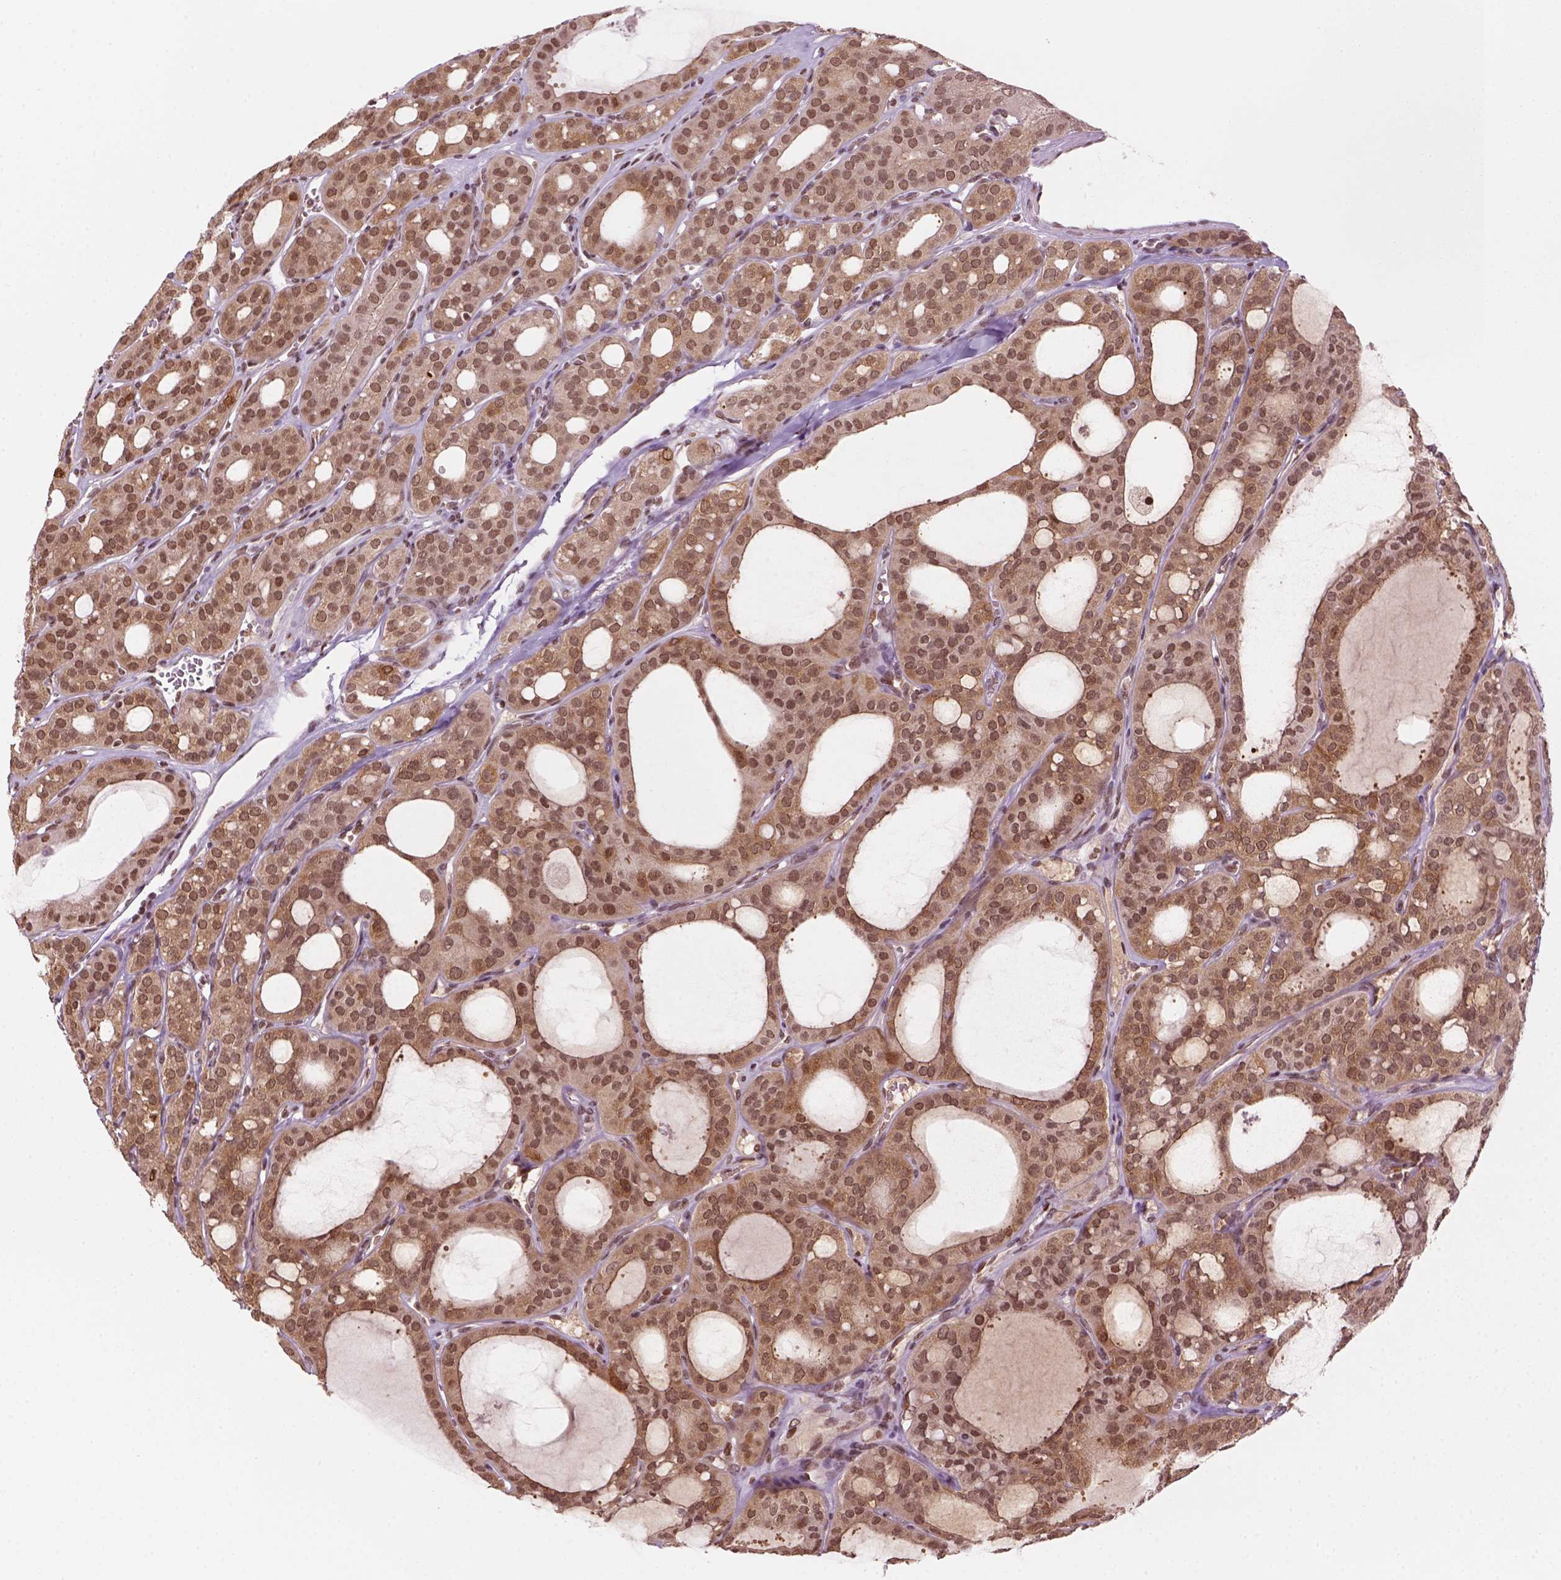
{"staining": {"intensity": "moderate", "quantity": ">75%", "location": "cytoplasmic/membranous,nuclear"}, "tissue": "thyroid cancer", "cell_type": "Tumor cells", "image_type": "cancer", "snomed": [{"axis": "morphology", "description": "Follicular adenoma carcinoma, NOS"}, {"axis": "topography", "description": "Thyroid gland"}], "caption": "Protein expression analysis of thyroid cancer (follicular adenoma carcinoma) demonstrates moderate cytoplasmic/membranous and nuclear expression in approximately >75% of tumor cells.", "gene": "GOT1", "patient": {"sex": "male", "age": 75}}